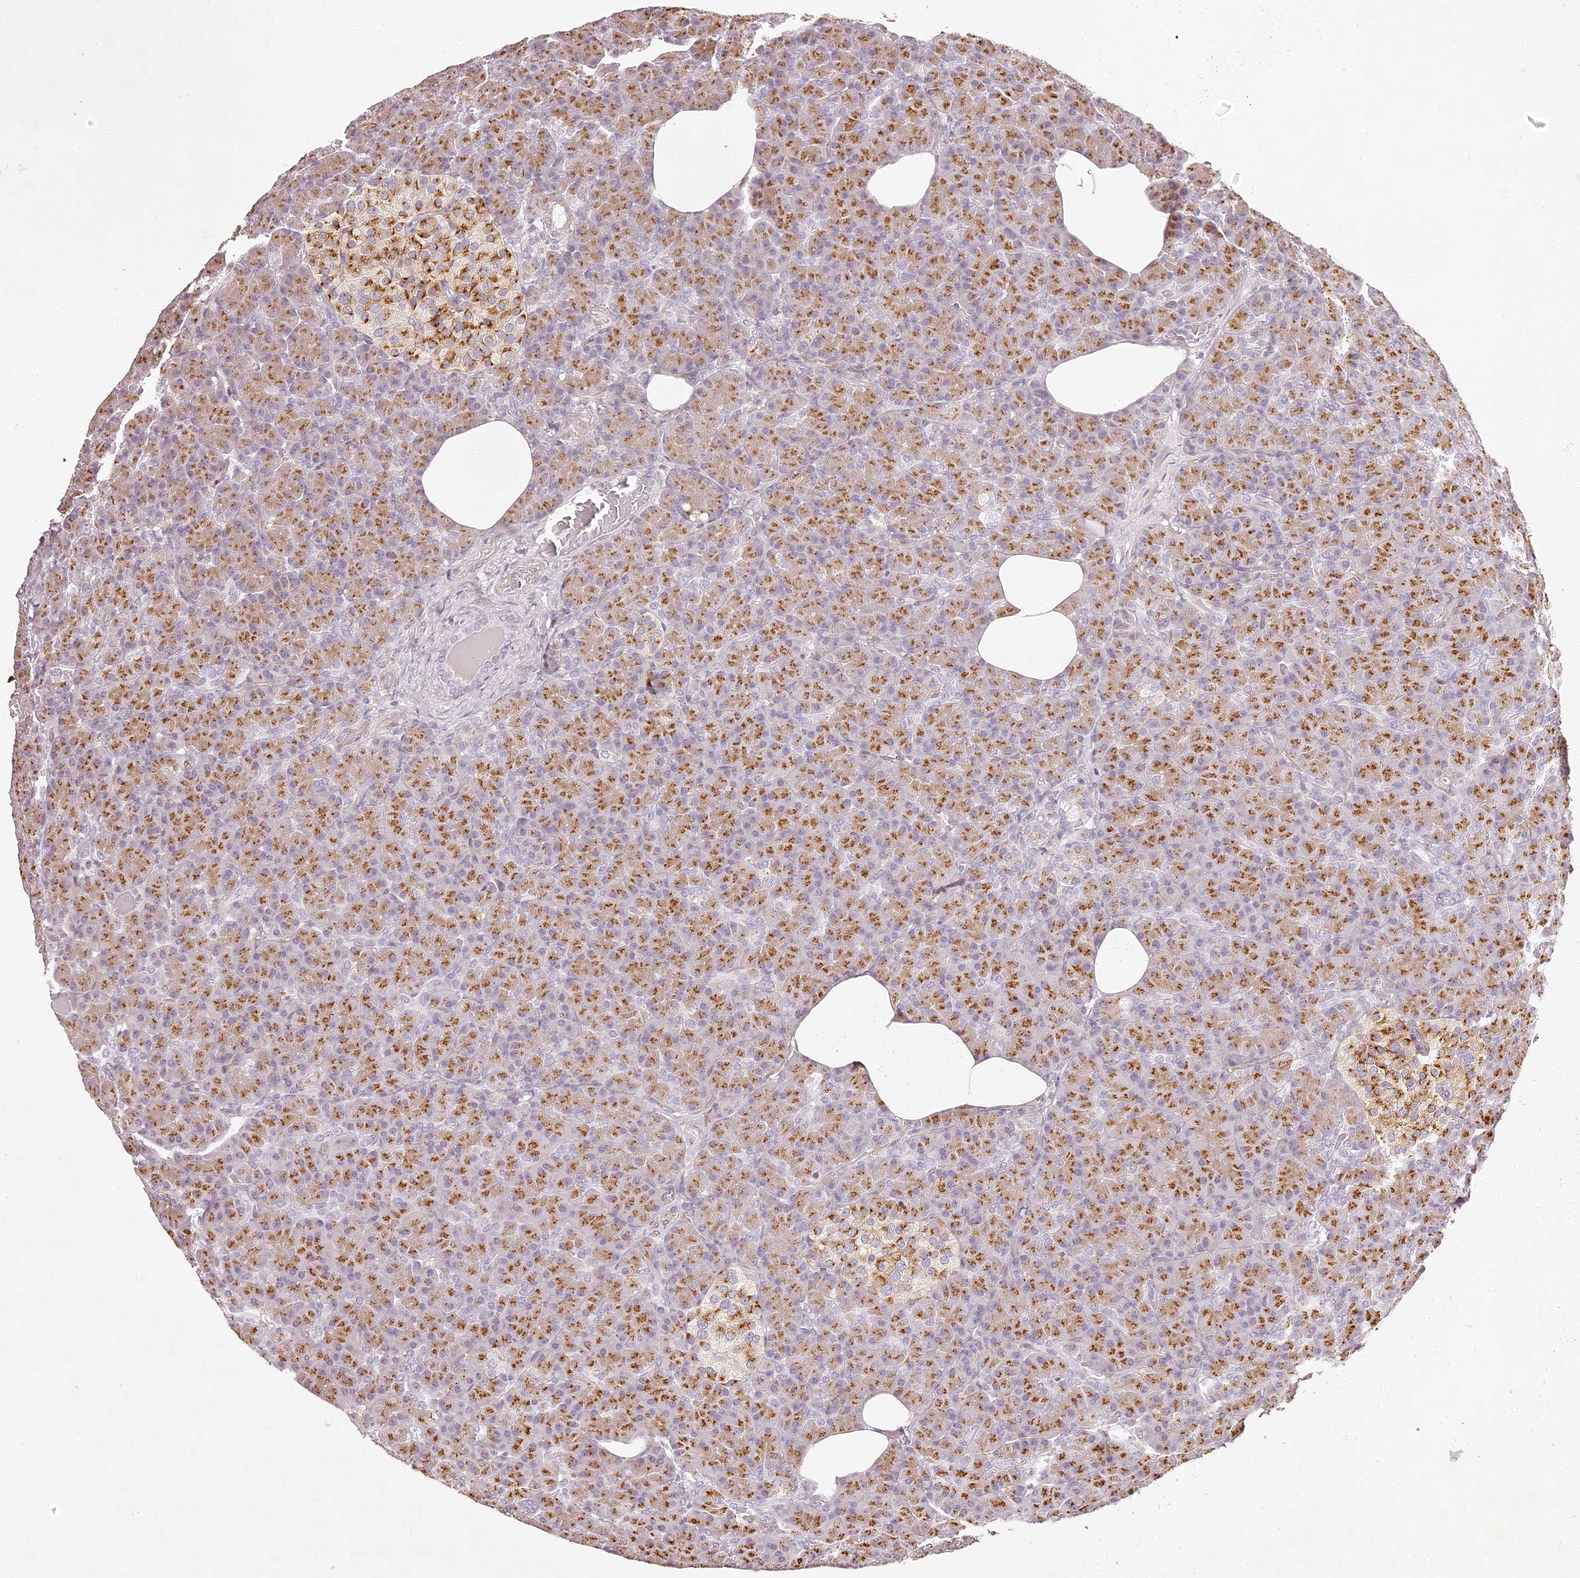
{"staining": {"intensity": "strong", "quantity": ">75%", "location": "cytoplasmic/membranous"}, "tissue": "pancreas", "cell_type": "Exocrine glandular cells", "image_type": "normal", "snomed": [{"axis": "morphology", "description": "Normal tissue, NOS"}, {"axis": "topography", "description": "Pancreas"}], "caption": "Pancreas stained for a protein exhibits strong cytoplasmic/membranous positivity in exocrine glandular cells. Nuclei are stained in blue.", "gene": "ELAPOR1", "patient": {"sex": "female", "age": 43}}